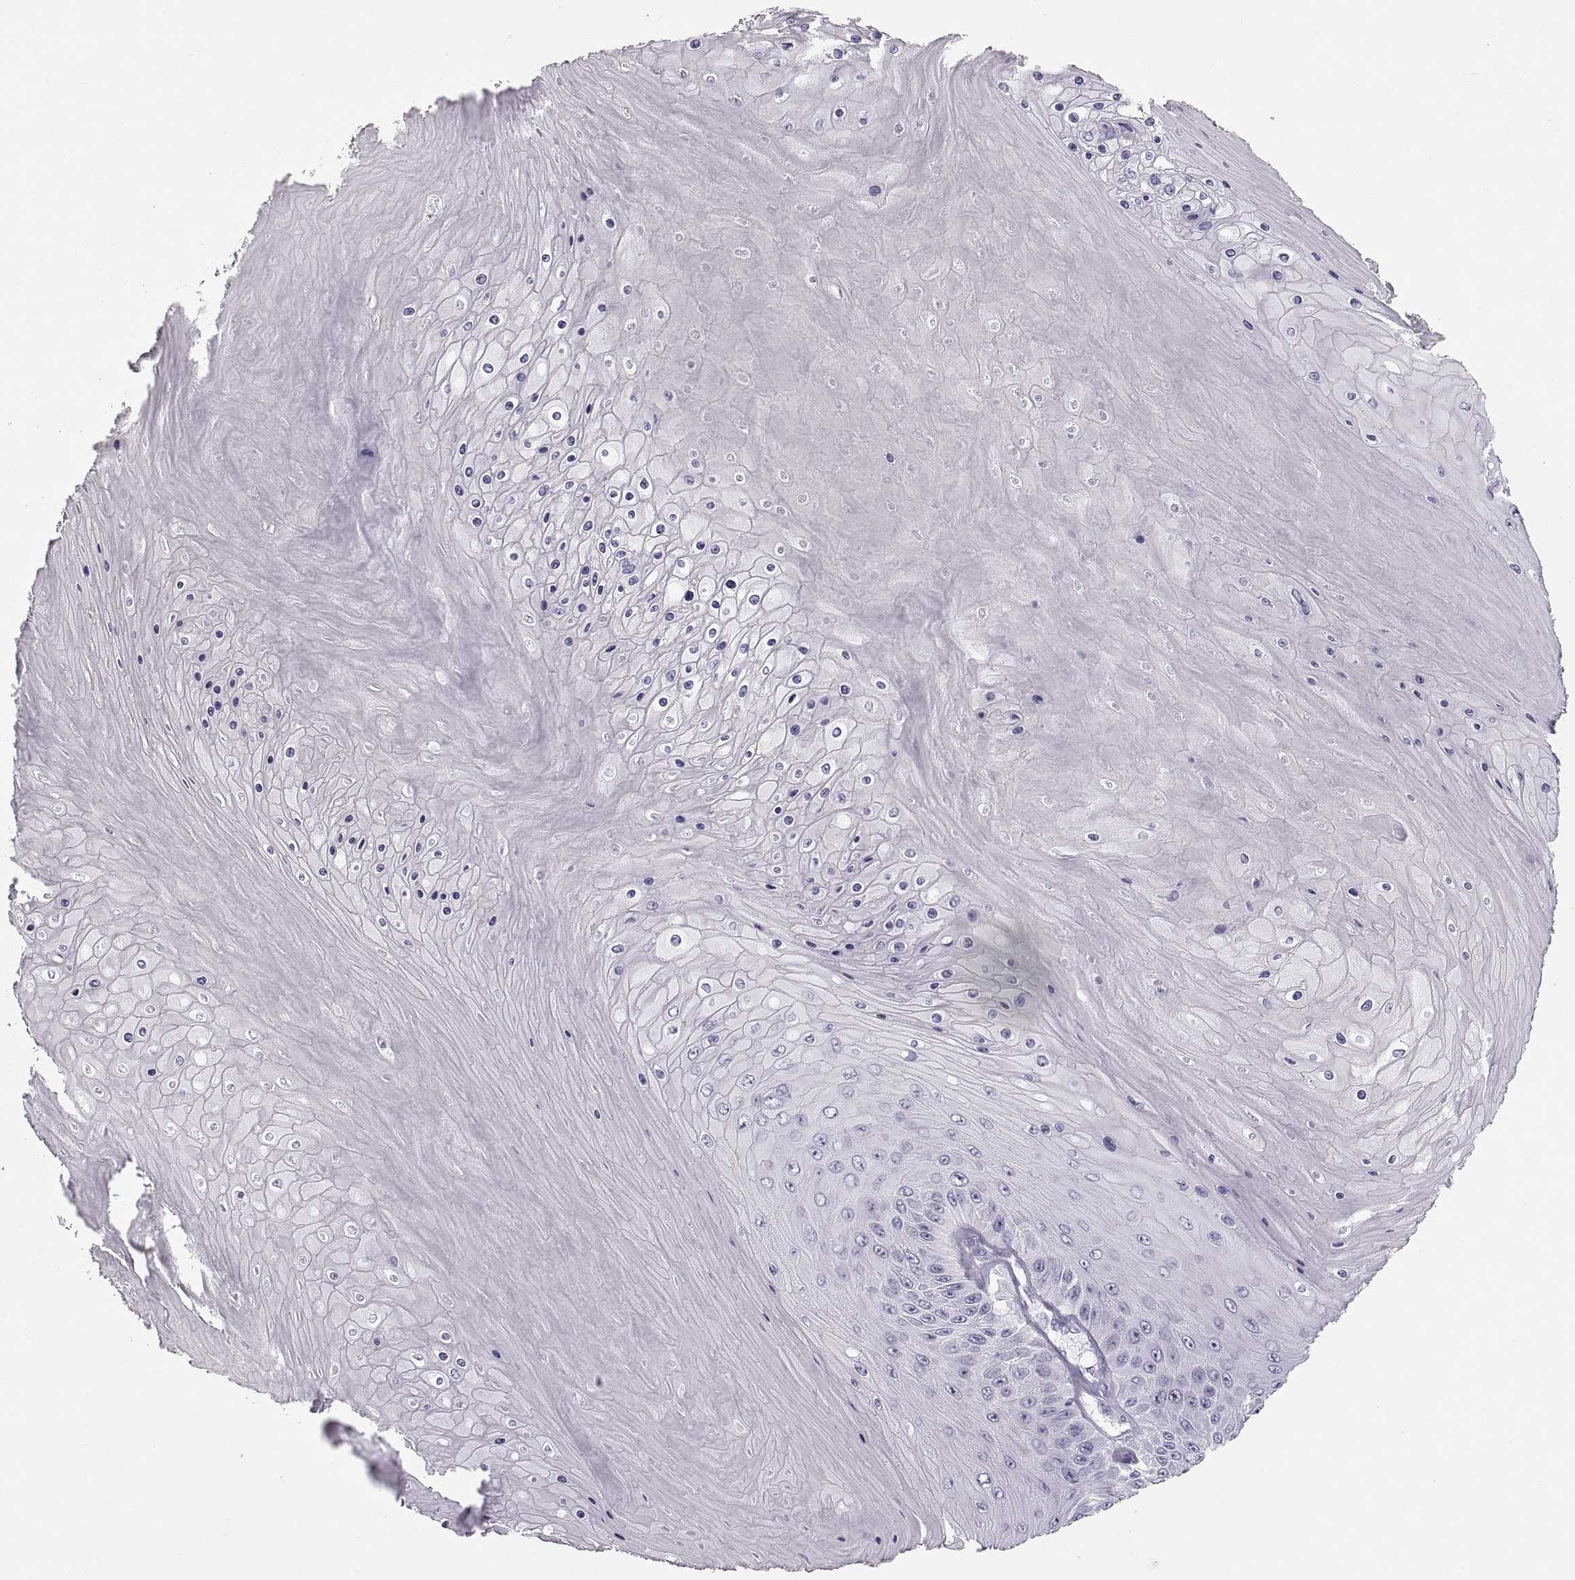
{"staining": {"intensity": "negative", "quantity": "none", "location": "none"}, "tissue": "skin cancer", "cell_type": "Tumor cells", "image_type": "cancer", "snomed": [{"axis": "morphology", "description": "Squamous cell carcinoma, NOS"}, {"axis": "topography", "description": "Skin"}], "caption": "An image of skin cancer stained for a protein exhibits no brown staining in tumor cells. Brightfield microscopy of immunohistochemistry stained with DAB (brown) and hematoxylin (blue), captured at high magnification.", "gene": "MILR1", "patient": {"sex": "male", "age": 62}}